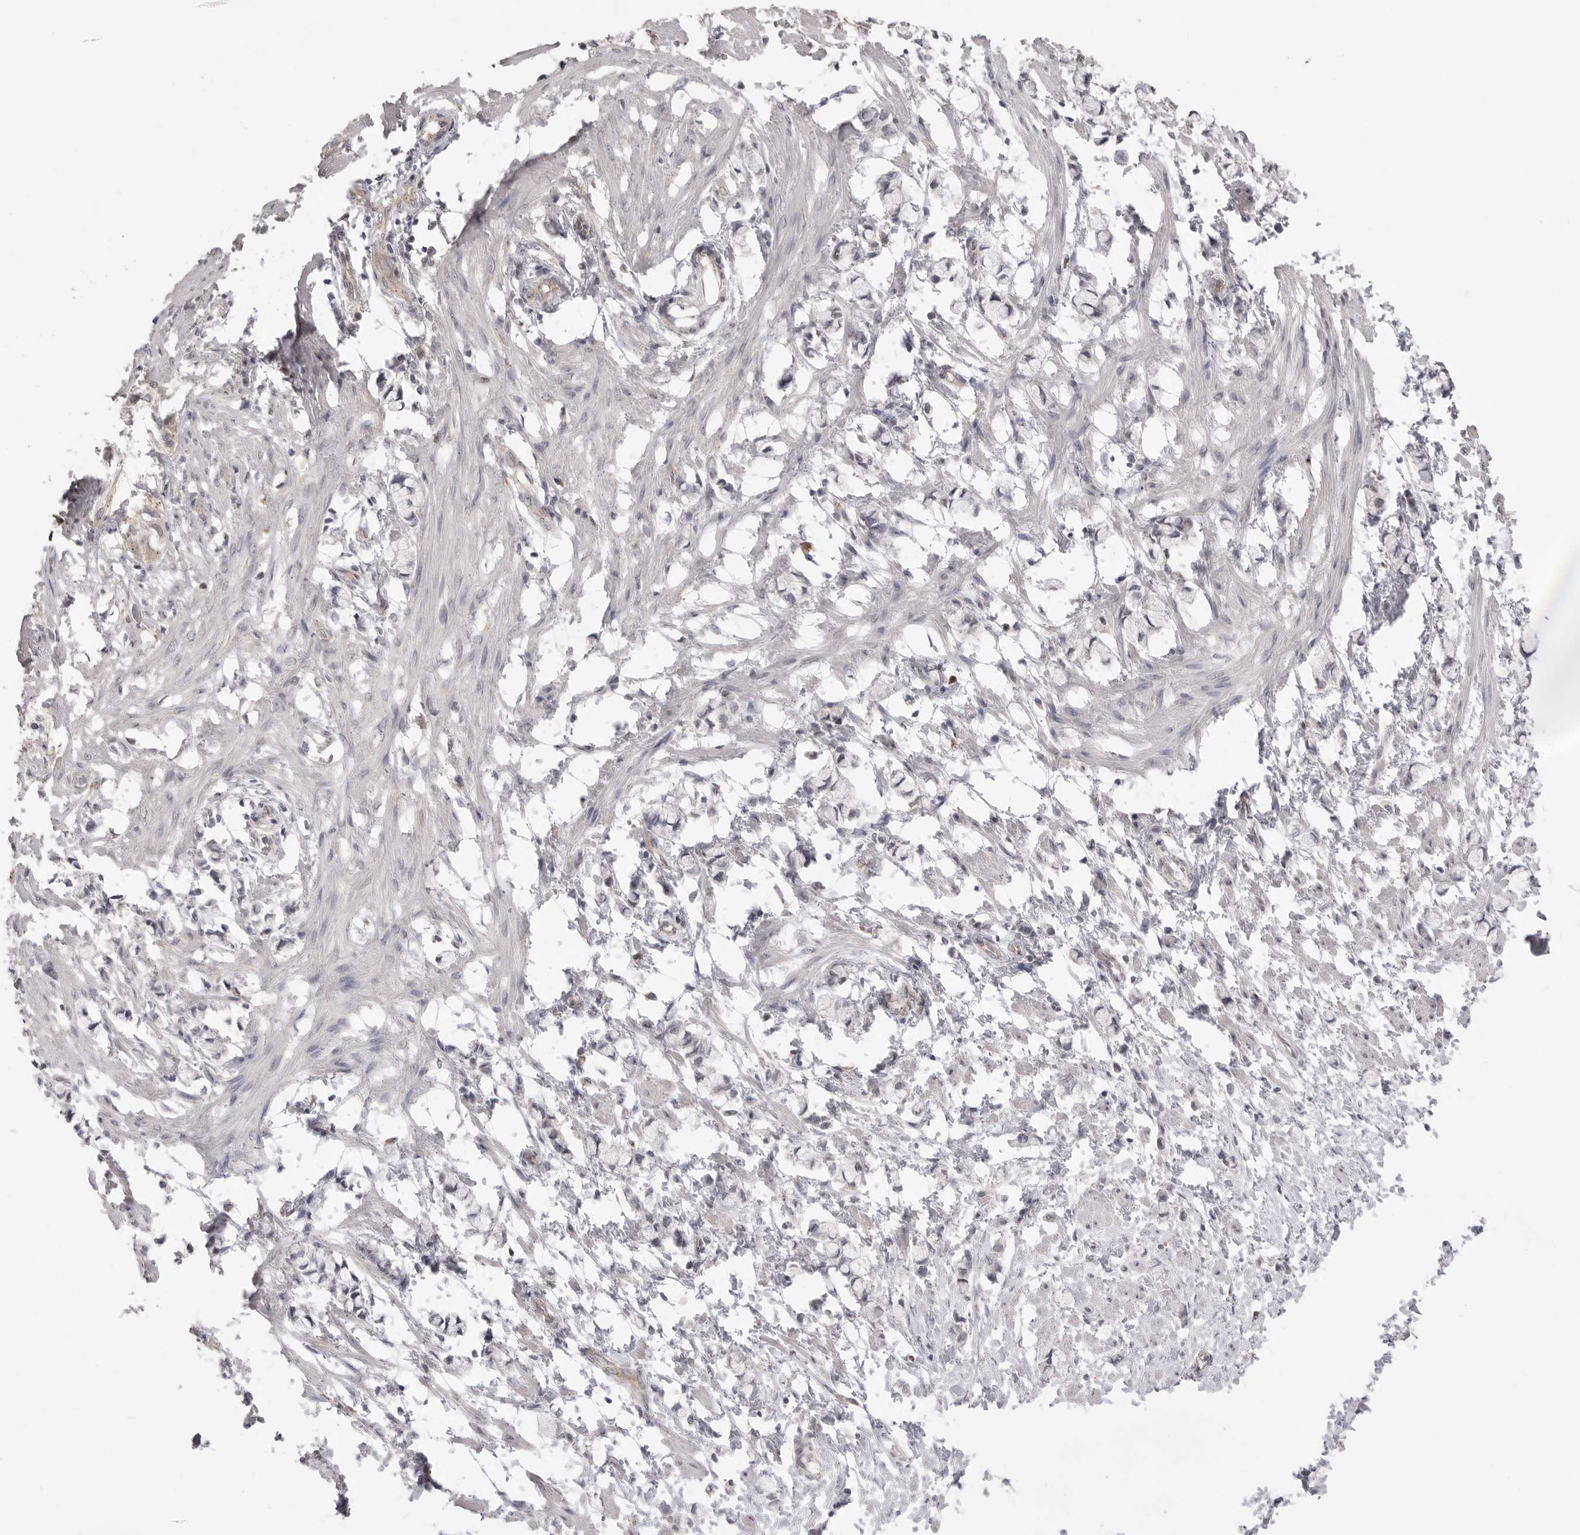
{"staining": {"intensity": "negative", "quantity": "none", "location": "none"}, "tissue": "smooth muscle", "cell_type": "Smooth muscle cells", "image_type": "normal", "snomed": [{"axis": "morphology", "description": "Normal tissue, NOS"}, {"axis": "morphology", "description": "Adenocarcinoma, NOS"}, {"axis": "topography", "description": "Smooth muscle"}, {"axis": "topography", "description": "Colon"}], "caption": "Smooth muscle cells are negative for protein expression in normal human smooth muscle. (DAB (3,3'-diaminobenzidine) immunohistochemistry with hematoxylin counter stain).", "gene": "TLR3", "patient": {"sex": "male", "age": 14}}